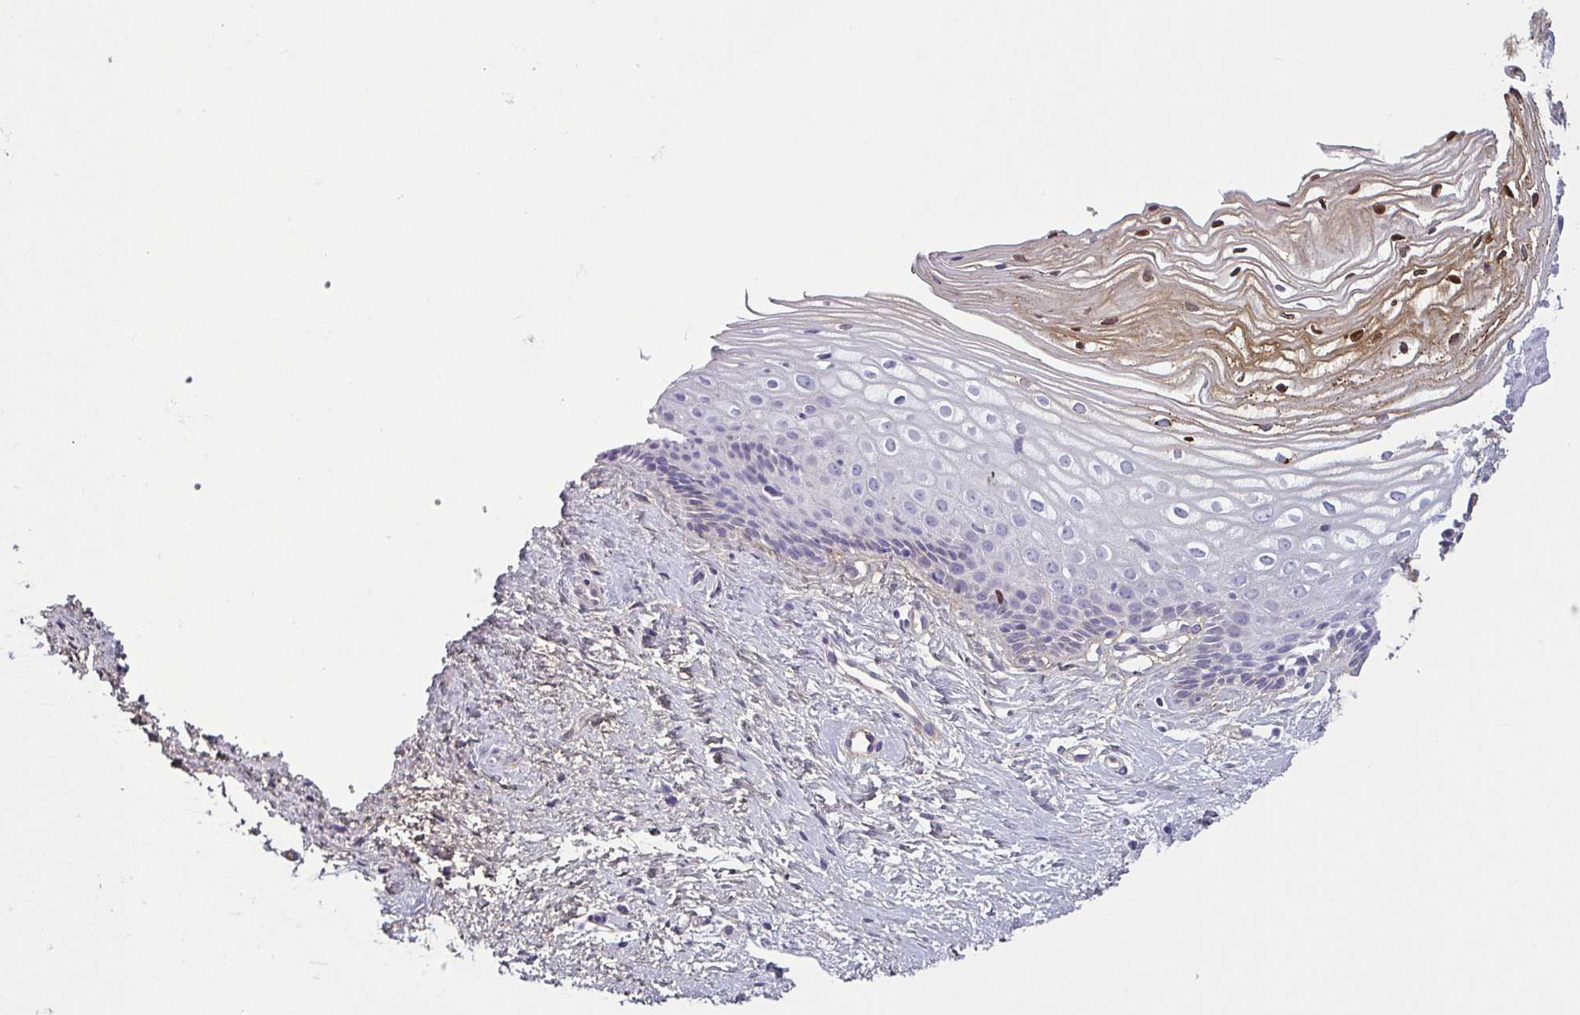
{"staining": {"intensity": "weak", "quantity": ">75%", "location": "cytoplasmic/membranous"}, "tissue": "cervix", "cell_type": "Glandular cells", "image_type": "normal", "snomed": [{"axis": "morphology", "description": "Normal tissue, NOS"}, {"axis": "topography", "description": "Cervix"}], "caption": "Protein staining of unremarkable cervix exhibits weak cytoplasmic/membranous positivity in about >75% of glandular cells.", "gene": "ECM1", "patient": {"sex": "female", "age": 40}}